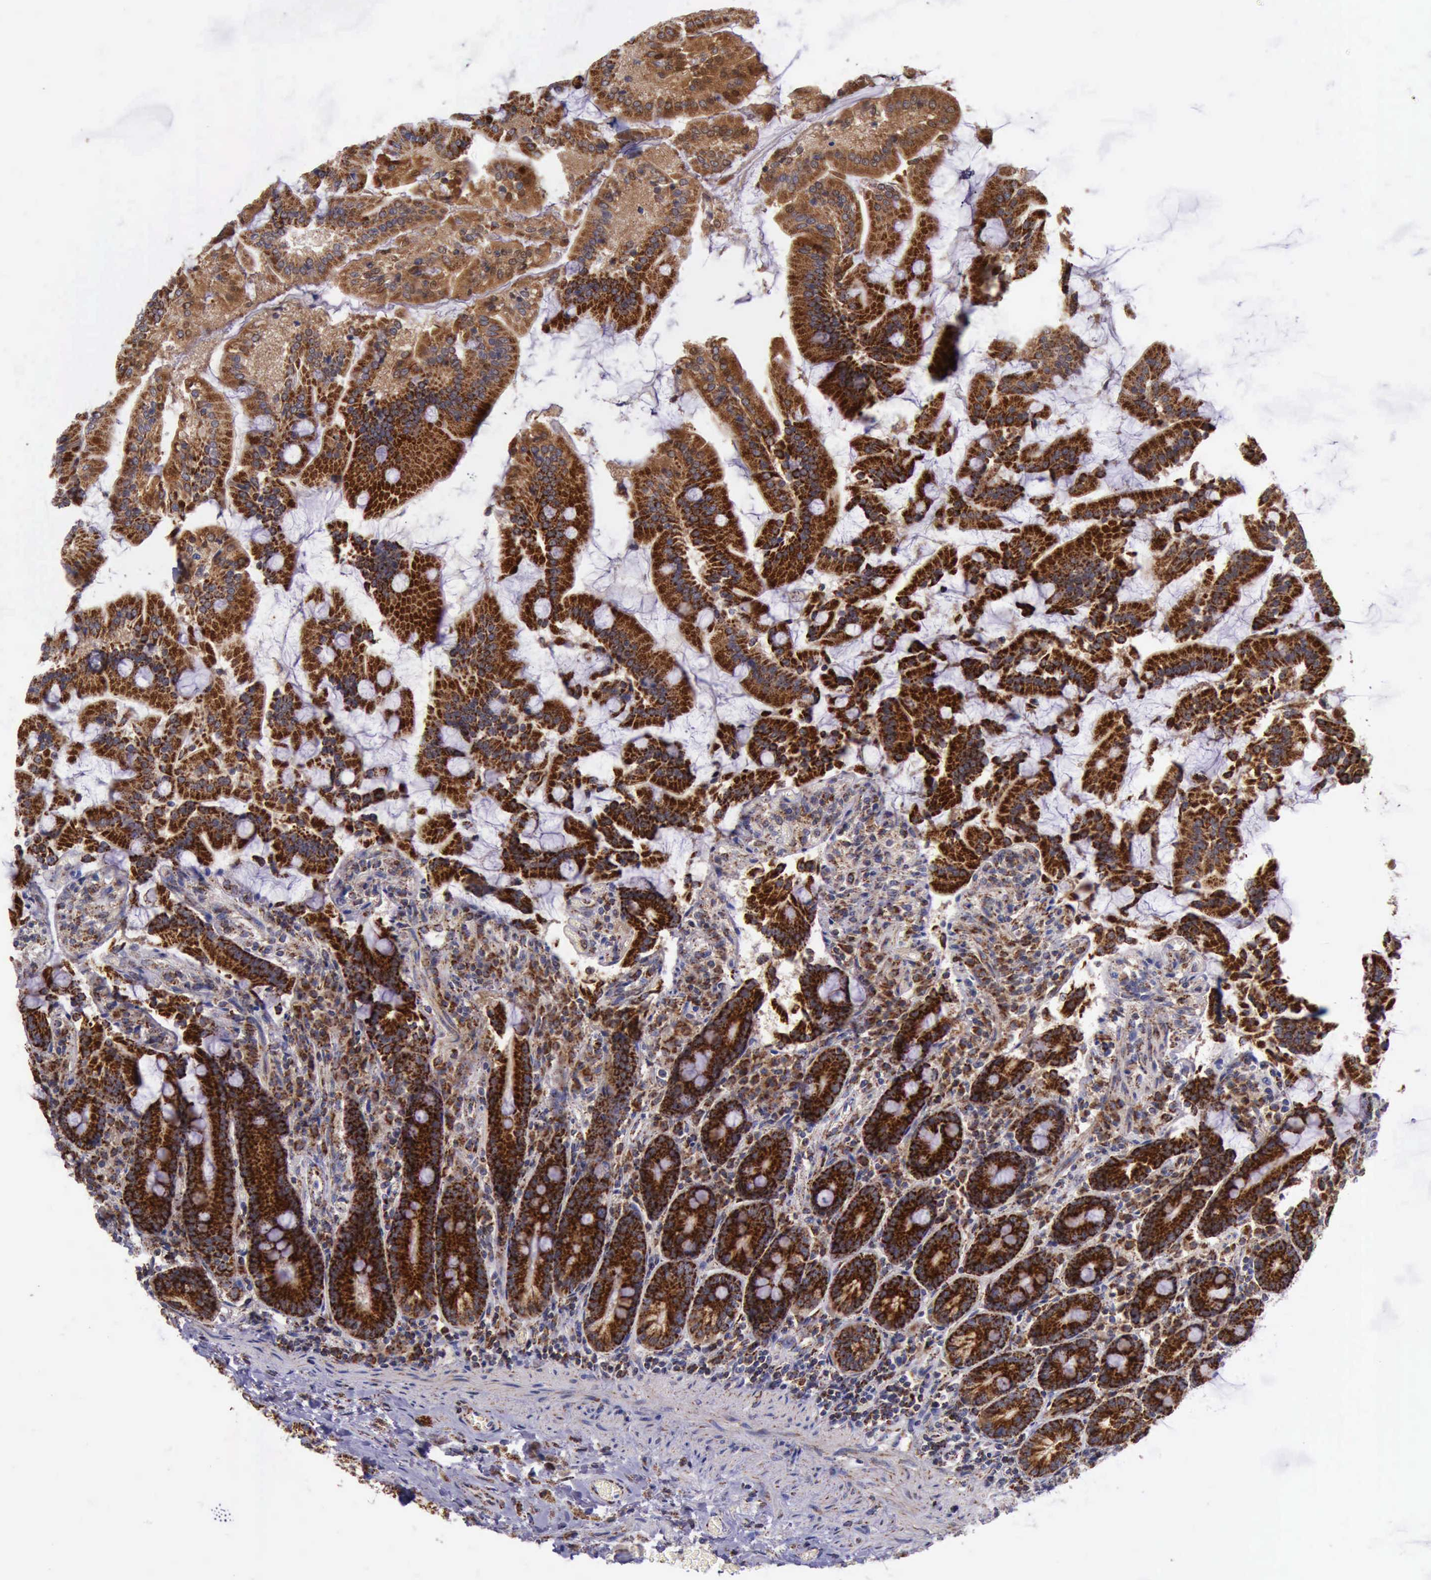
{"staining": {"intensity": "strong", "quantity": ">75%", "location": "cytoplasmic/membranous"}, "tissue": "duodenum", "cell_type": "Glandular cells", "image_type": "normal", "snomed": [{"axis": "morphology", "description": "Normal tissue, NOS"}, {"axis": "topography", "description": "Duodenum"}], "caption": "Immunohistochemistry micrograph of benign human duodenum stained for a protein (brown), which exhibits high levels of strong cytoplasmic/membranous staining in about >75% of glandular cells.", "gene": "TXN2", "patient": {"sex": "female", "age": 64}}